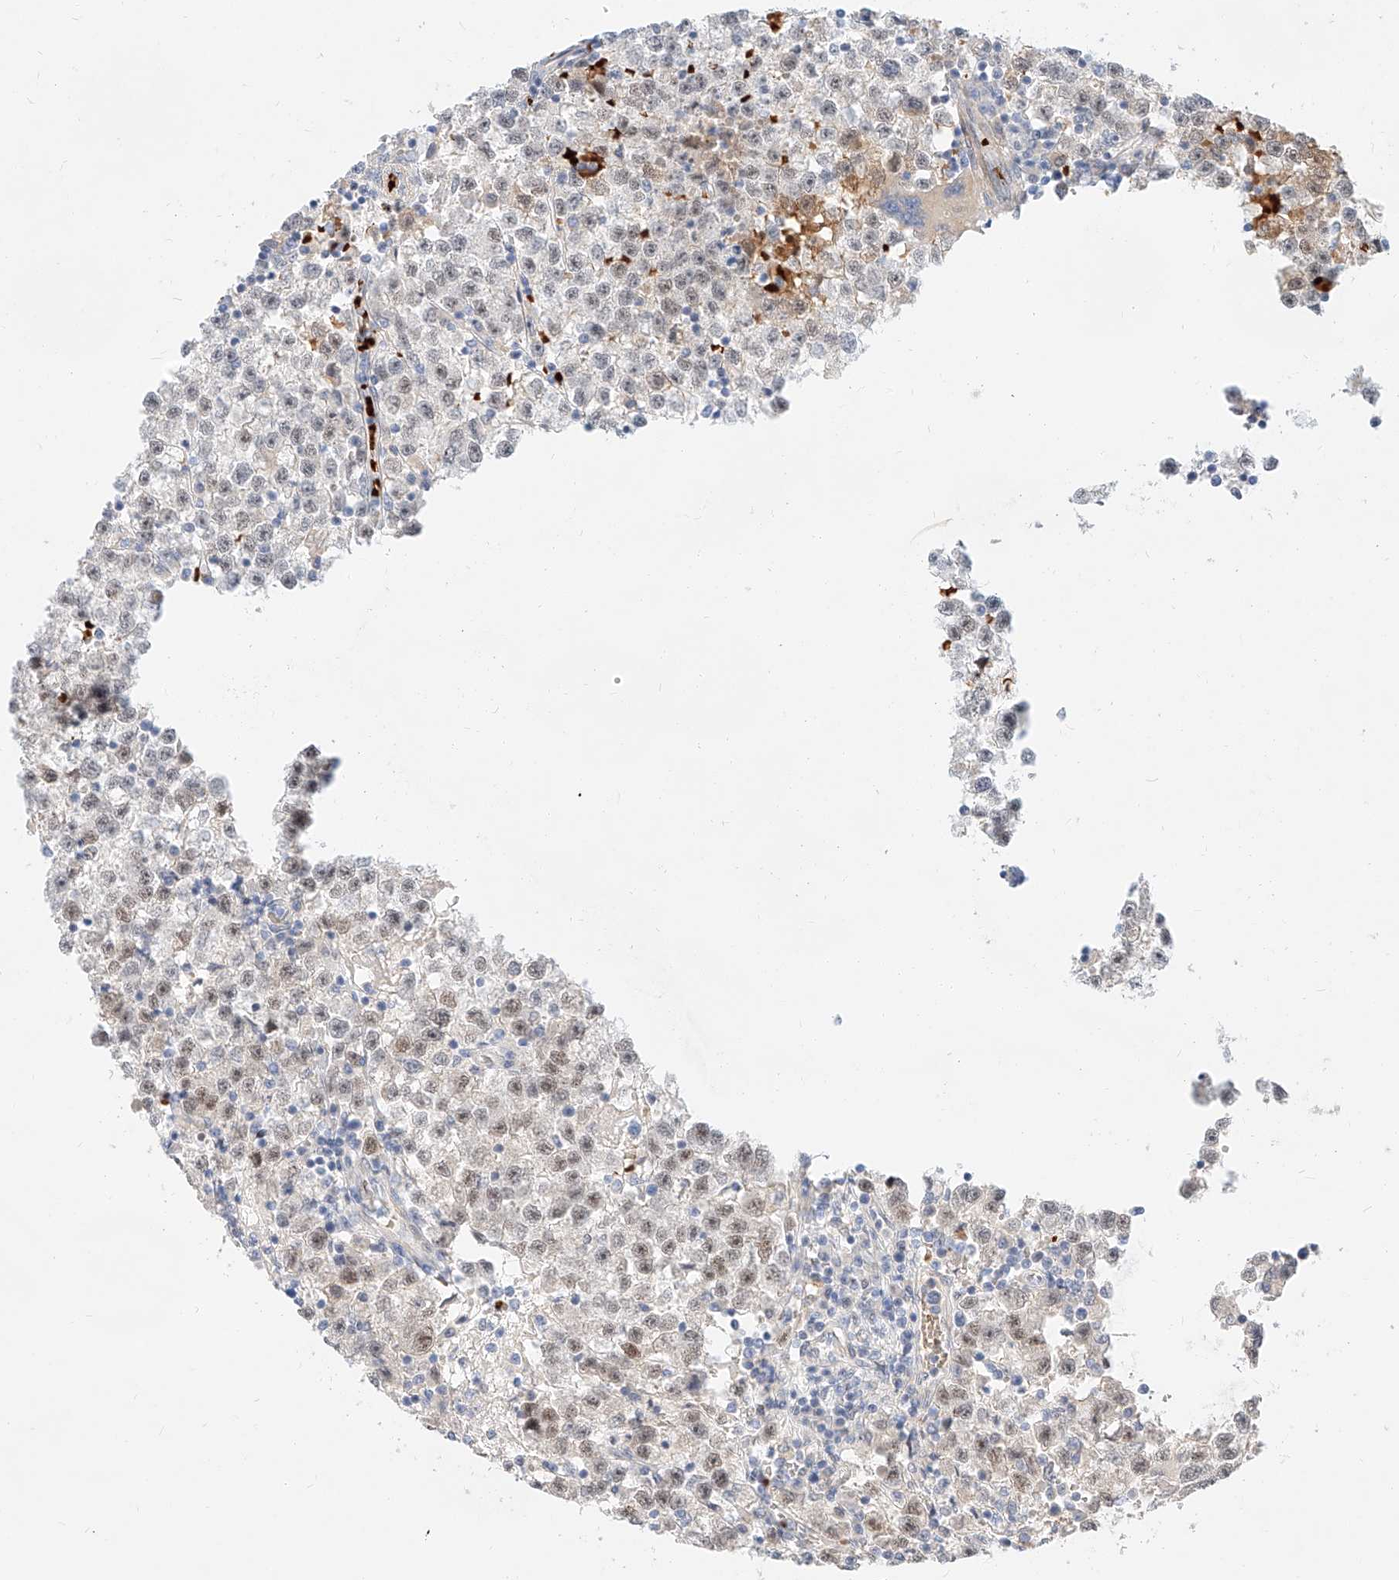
{"staining": {"intensity": "weak", "quantity": ">75%", "location": "nuclear"}, "tissue": "testis cancer", "cell_type": "Tumor cells", "image_type": "cancer", "snomed": [{"axis": "morphology", "description": "Seminoma, NOS"}, {"axis": "topography", "description": "Testis"}], "caption": "Weak nuclear expression is appreciated in about >75% of tumor cells in testis seminoma.", "gene": "CBX8", "patient": {"sex": "male", "age": 22}}